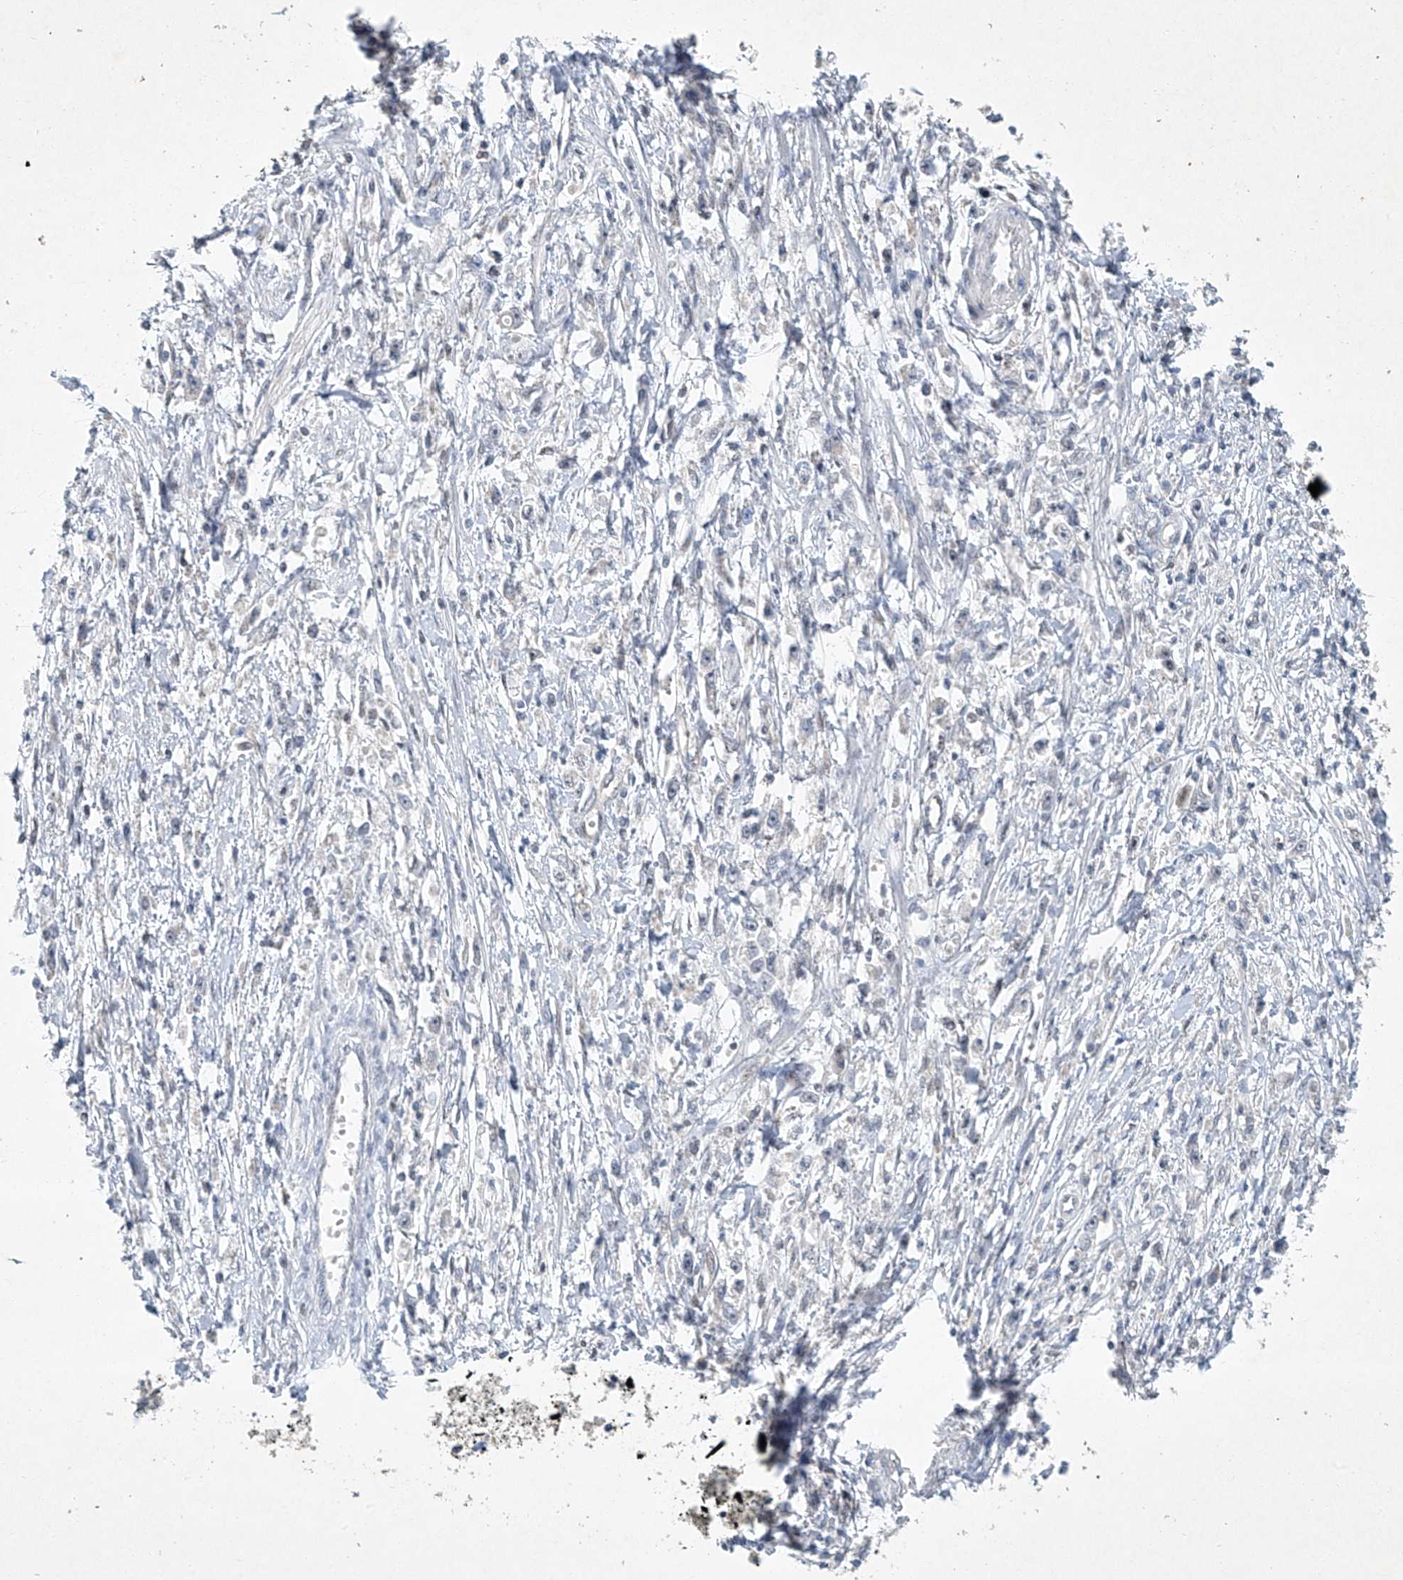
{"staining": {"intensity": "negative", "quantity": "none", "location": "none"}, "tissue": "stomach cancer", "cell_type": "Tumor cells", "image_type": "cancer", "snomed": [{"axis": "morphology", "description": "Adenocarcinoma, NOS"}, {"axis": "topography", "description": "Stomach"}], "caption": "High power microscopy histopathology image of an immunohistochemistry (IHC) micrograph of stomach cancer, revealing no significant positivity in tumor cells.", "gene": "TAF8", "patient": {"sex": "female", "age": 59}}